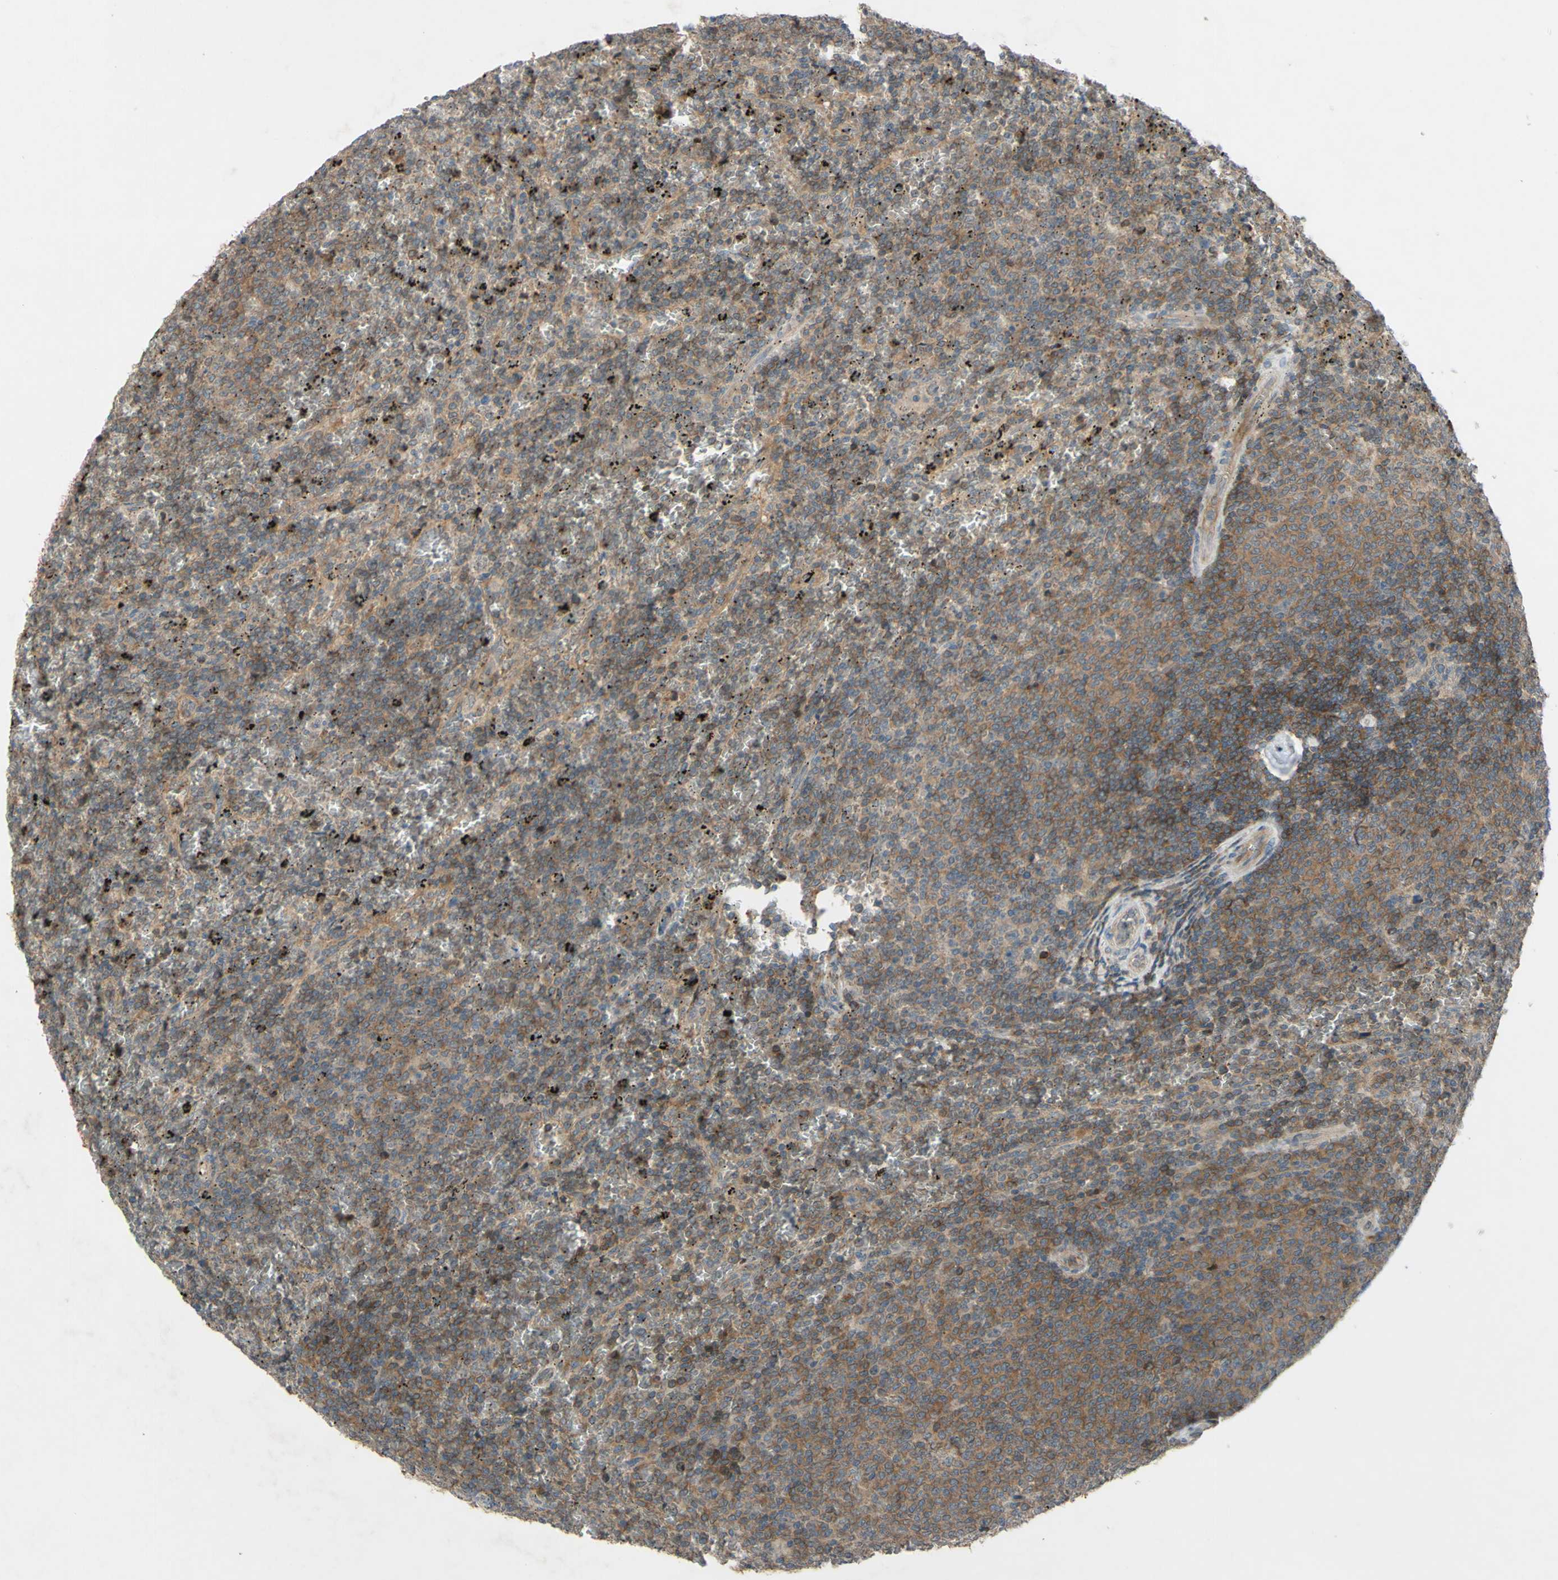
{"staining": {"intensity": "moderate", "quantity": ">75%", "location": "cytoplasmic/membranous"}, "tissue": "lymphoma", "cell_type": "Tumor cells", "image_type": "cancer", "snomed": [{"axis": "morphology", "description": "Malignant lymphoma, non-Hodgkin's type, Low grade"}, {"axis": "topography", "description": "Spleen"}], "caption": "A brown stain highlights moderate cytoplasmic/membranous expression of a protein in human low-grade malignant lymphoma, non-Hodgkin's type tumor cells.", "gene": "SHROOM4", "patient": {"sex": "female", "age": 77}}